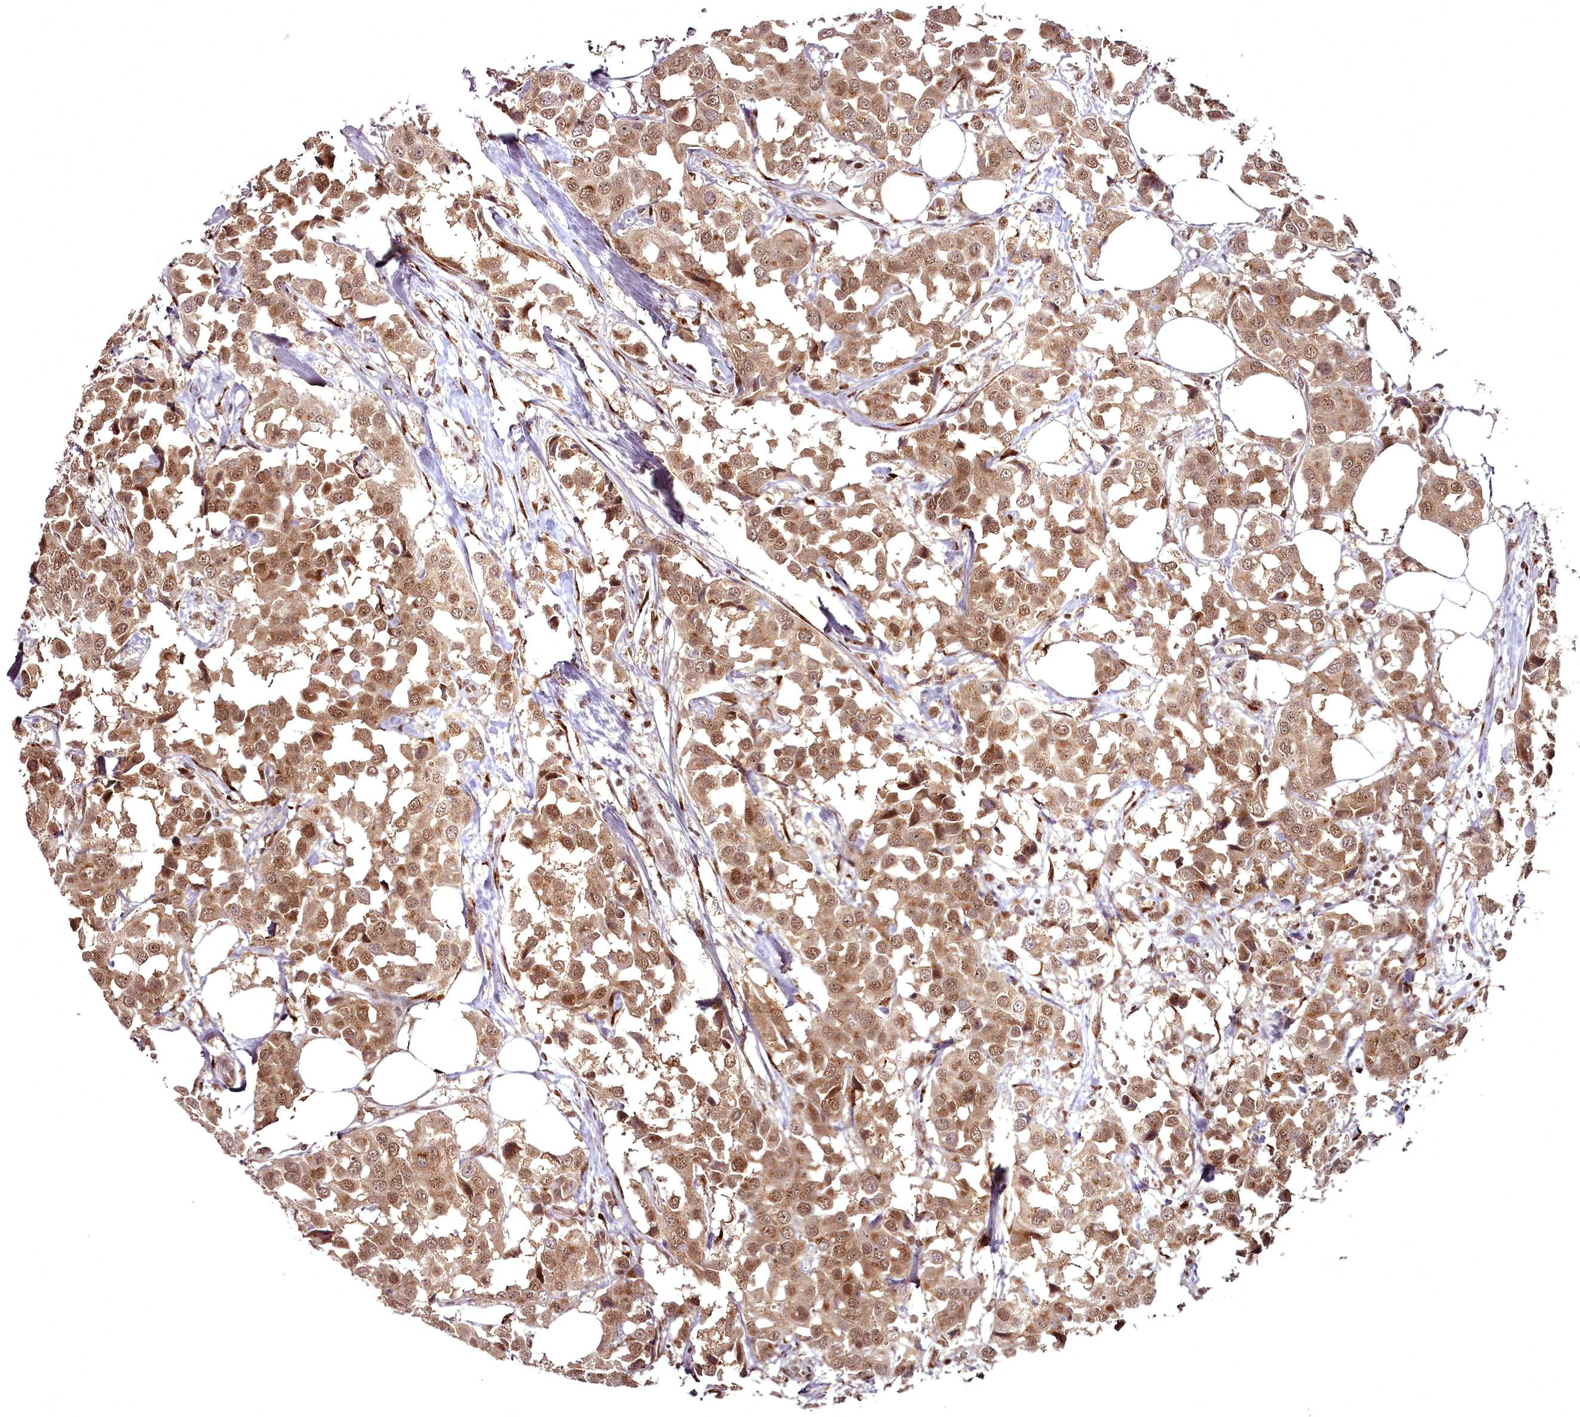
{"staining": {"intensity": "moderate", "quantity": ">75%", "location": "cytoplasmic/membranous,nuclear"}, "tissue": "breast cancer", "cell_type": "Tumor cells", "image_type": "cancer", "snomed": [{"axis": "morphology", "description": "Duct carcinoma"}, {"axis": "topography", "description": "Breast"}], "caption": "A photomicrograph of human breast cancer (intraductal carcinoma) stained for a protein exhibits moderate cytoplasmic/membranous and nuclear brown staining in tumor cells. The staining is performed using DAB (3,3'-diaminobenzidine) brown chromogen to label protein expression. The nuclei are counter-stained blue using hematoxylin.", "gene": "CEP83", "patient": {"sex": "female", "age": 80}}